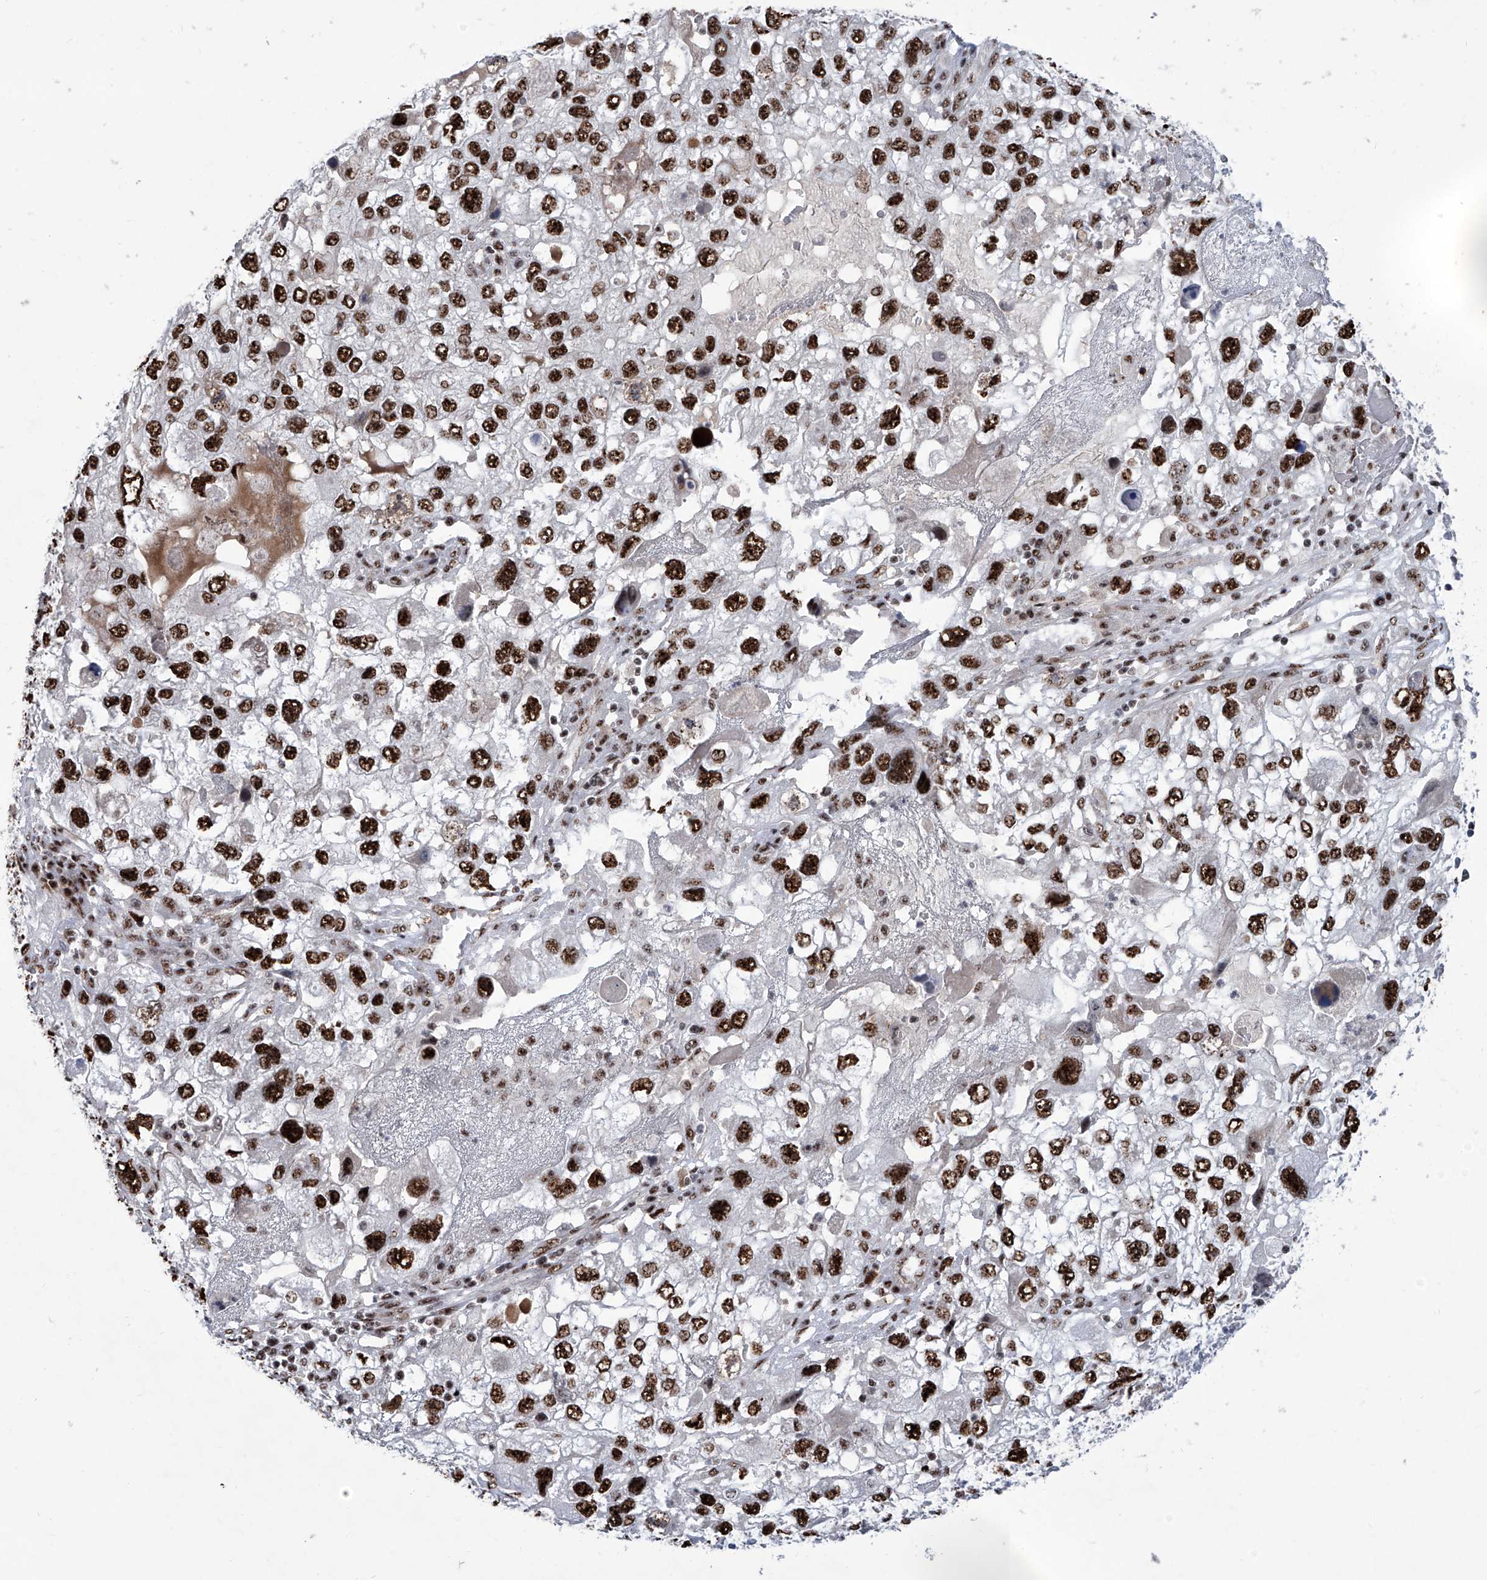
{"staining": {"intensity": "strong", "quantity": ">75%", "location": "nuclear"}, "tissue": "endometrial cancer", "cell_type": "Tumor cells", "image_type": "cancer", "snomed": [{"axis": "morphology", "description": "Adenocarcinoma, NOS"}, {"axis": "topography", "description": "Endometrium"}], "caption": "Human endometrial cancer stained with a brown dye displays strong nuclear positive staining in approximately >75% of tumor cells.", "gene": "FBXL4", "patient": {"sex": "female", "age": 49}}